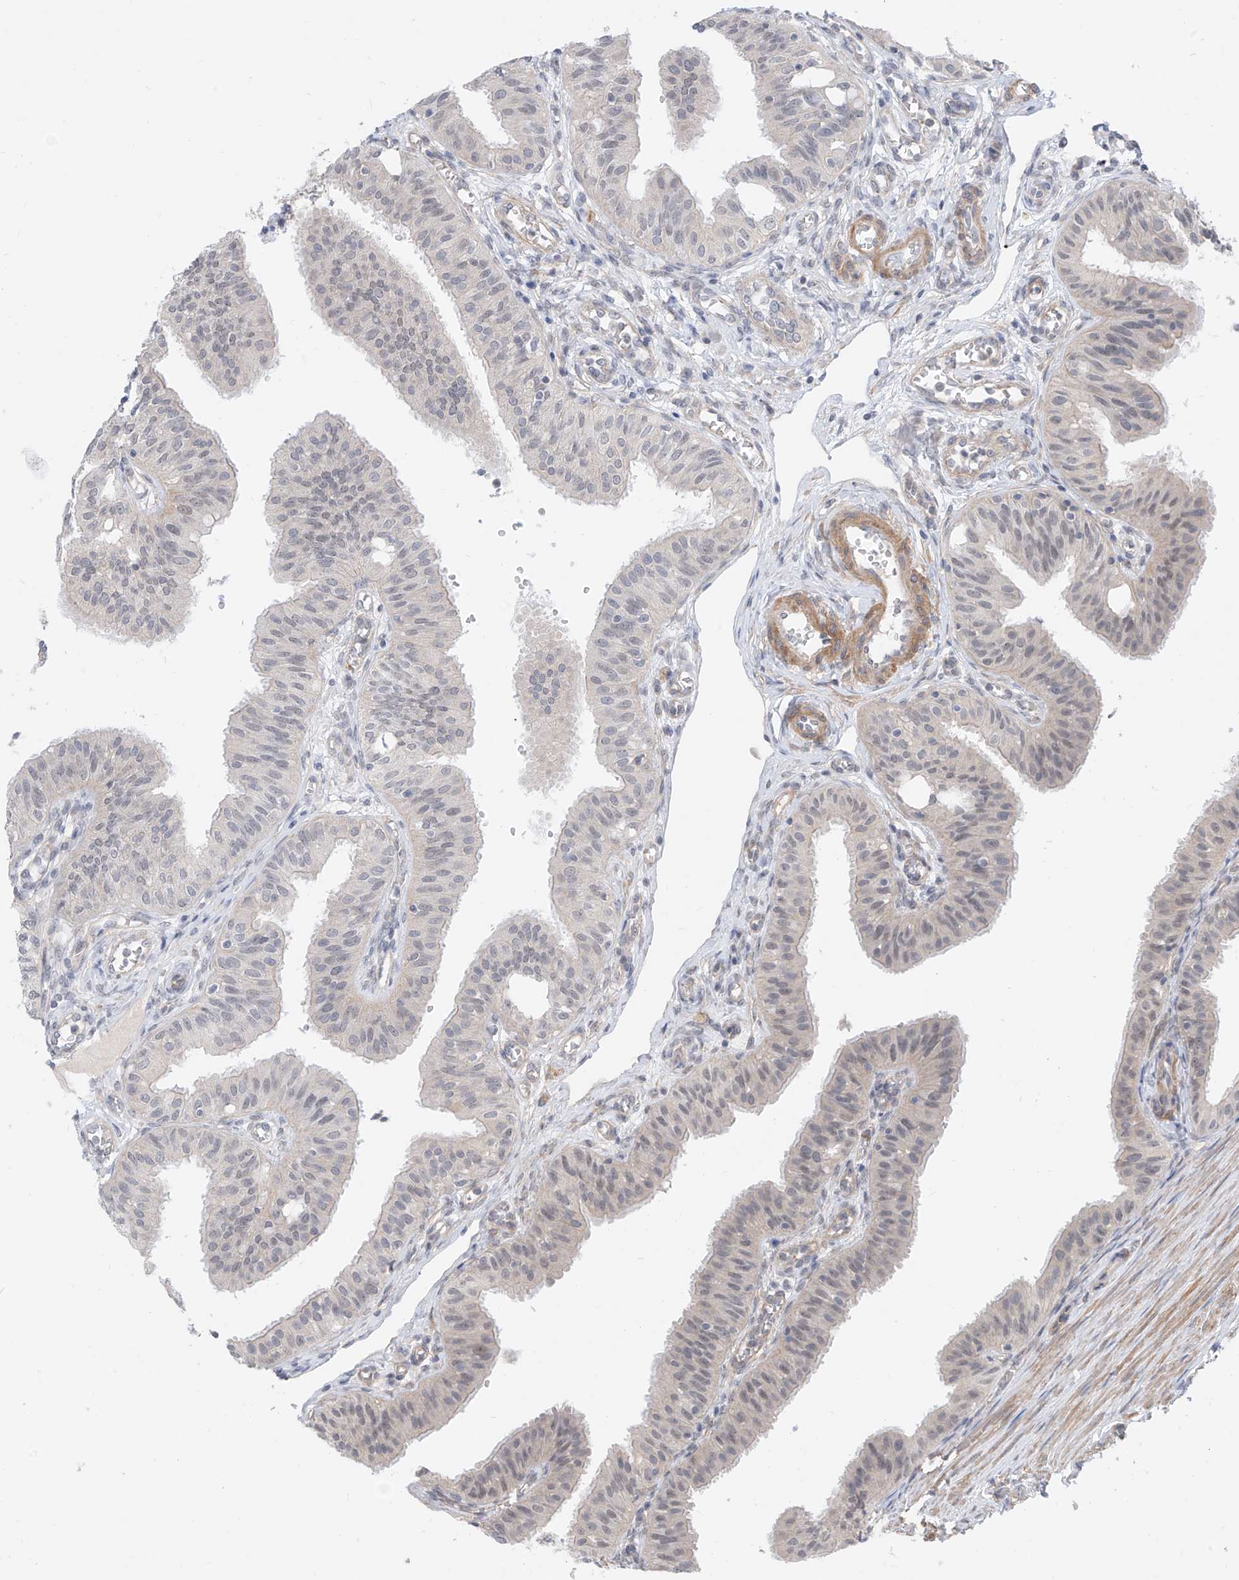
{"staining": {"intensity": "negative", "quantity": "none", "location": "none"}, "tissue": "fallopian tube", "cell_type": "Glandular cells", "image_type": "normal", "snomed": [{"axis": "morphology", "description": "Normal tissue, NOS"}, {"axis": "topography", "description": "Fallopian tube"}, {"axis": "topography", "description": "Ovary"}], "caption": "High power microscopy micrograph of an immunohistochemistry photomicrograph of normal fallopian tube, revealing no significant positivity in glandular cells. (DAB immunohistochemistry (IHC) visualized using brightfield microscopy, high magnification).", "gene": "ABLIM2", "patient": {"sex": "female", "age": 42}}